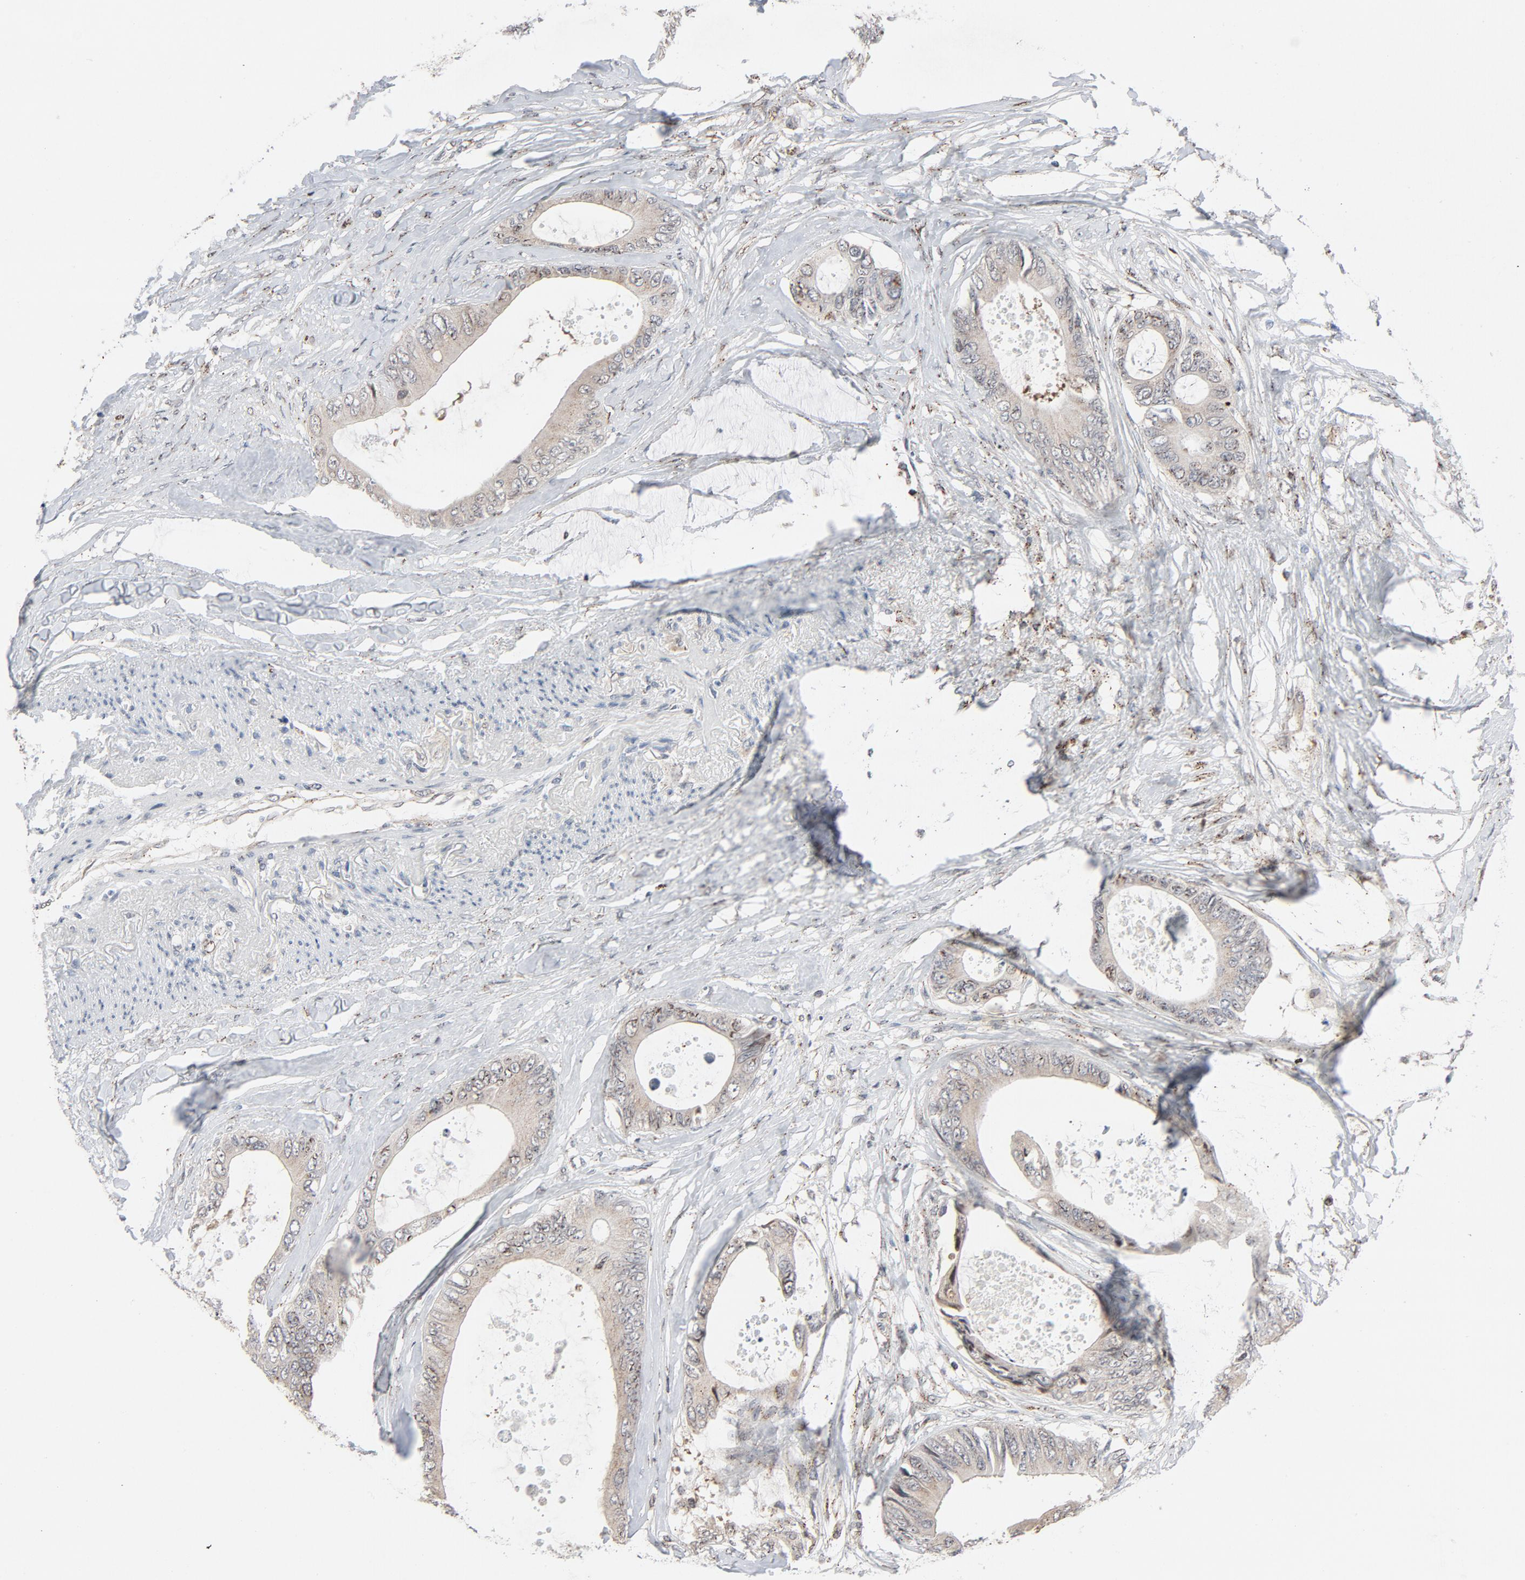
{"staining": {"intensity": "negative", "quantity": "none", "location": "none"}, "tissue": "colorectal cancer", "cell_type": "Tumor cells", "image_type": "cancer", "snomed": [{"axis": "morphology", "description": "Normal tissue, NOS"}, {"axis": "morphology", "description": "Adenocarcinoma, NOS"}, {"axis": "topography", "description": "Rectum"}, {"axis": "topography", "description": "Peripheral nerve tissue"}], "caption": "Immunohistochemistry photomicrograph of neoplastic tissue: human adenocarcinoma (colorectal) stained with DAB (3,3'-diaminobenzidine) demonstrates no significant protein positivity in tumor cells.", "gene": "RPL12", "patient": {"sex": "female", "age": 77}}